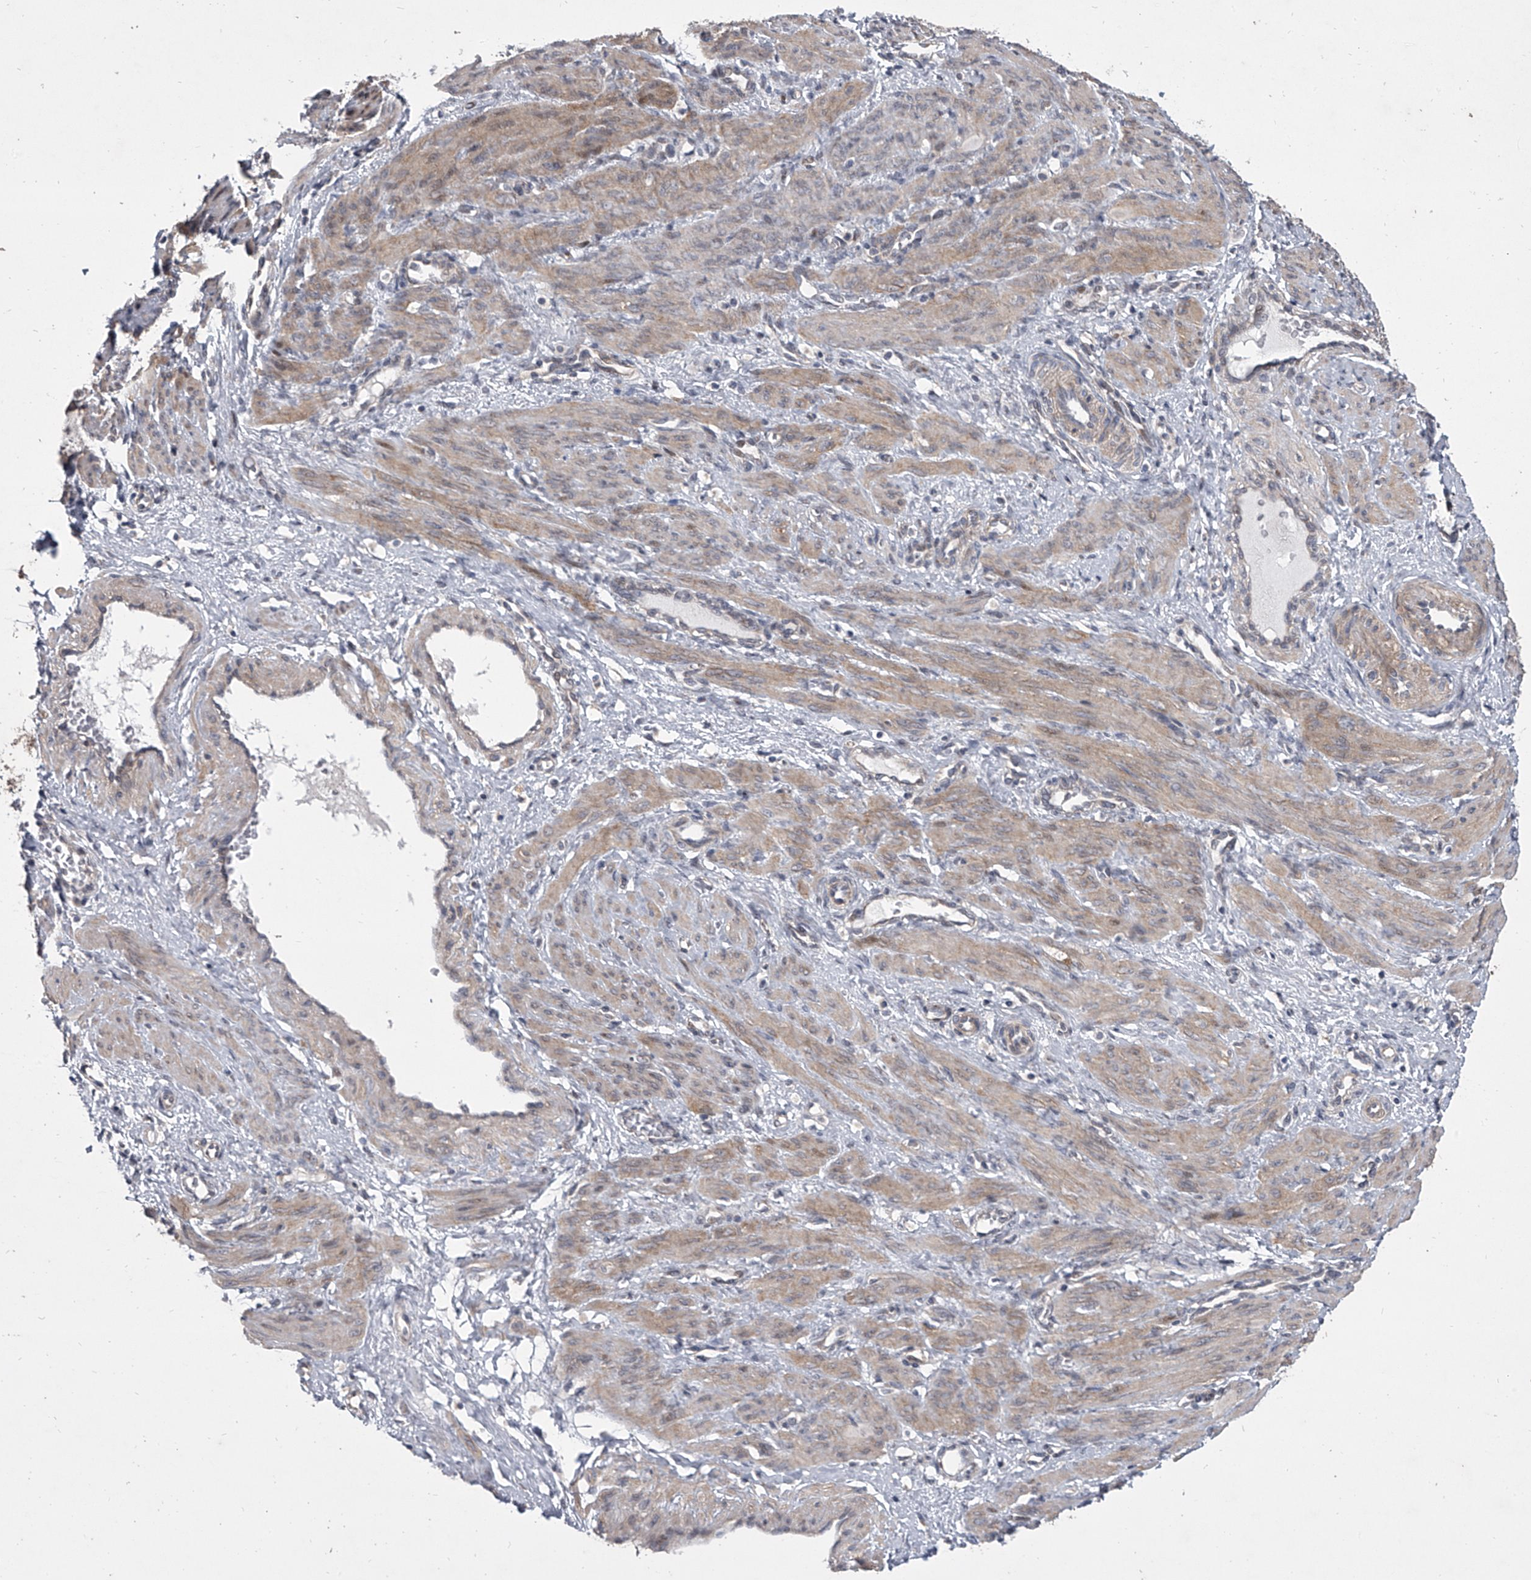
{"staining": {"intensity": "weak", "quantity": ">75%", "location": "cytoplasmic/membranous"}, "tissue": "smooth muscle", "cell_type": "Smooth muscle cells", "image_type": "normal", "snomed": [{"axis": "morphology", "description": "Normal tissue, NOS"}, {"axis": "topography", "description": "Endometrium"}], "caption": "Protein positivity by immunohistochemistry (IHC) exhibits weak cytoplasmic/membranous positivity in approximately >75% of smooth muscle cells in benign smooth muscle.", "gene": "HEATR6", "patient": {"sex": "female", "age": 33}}